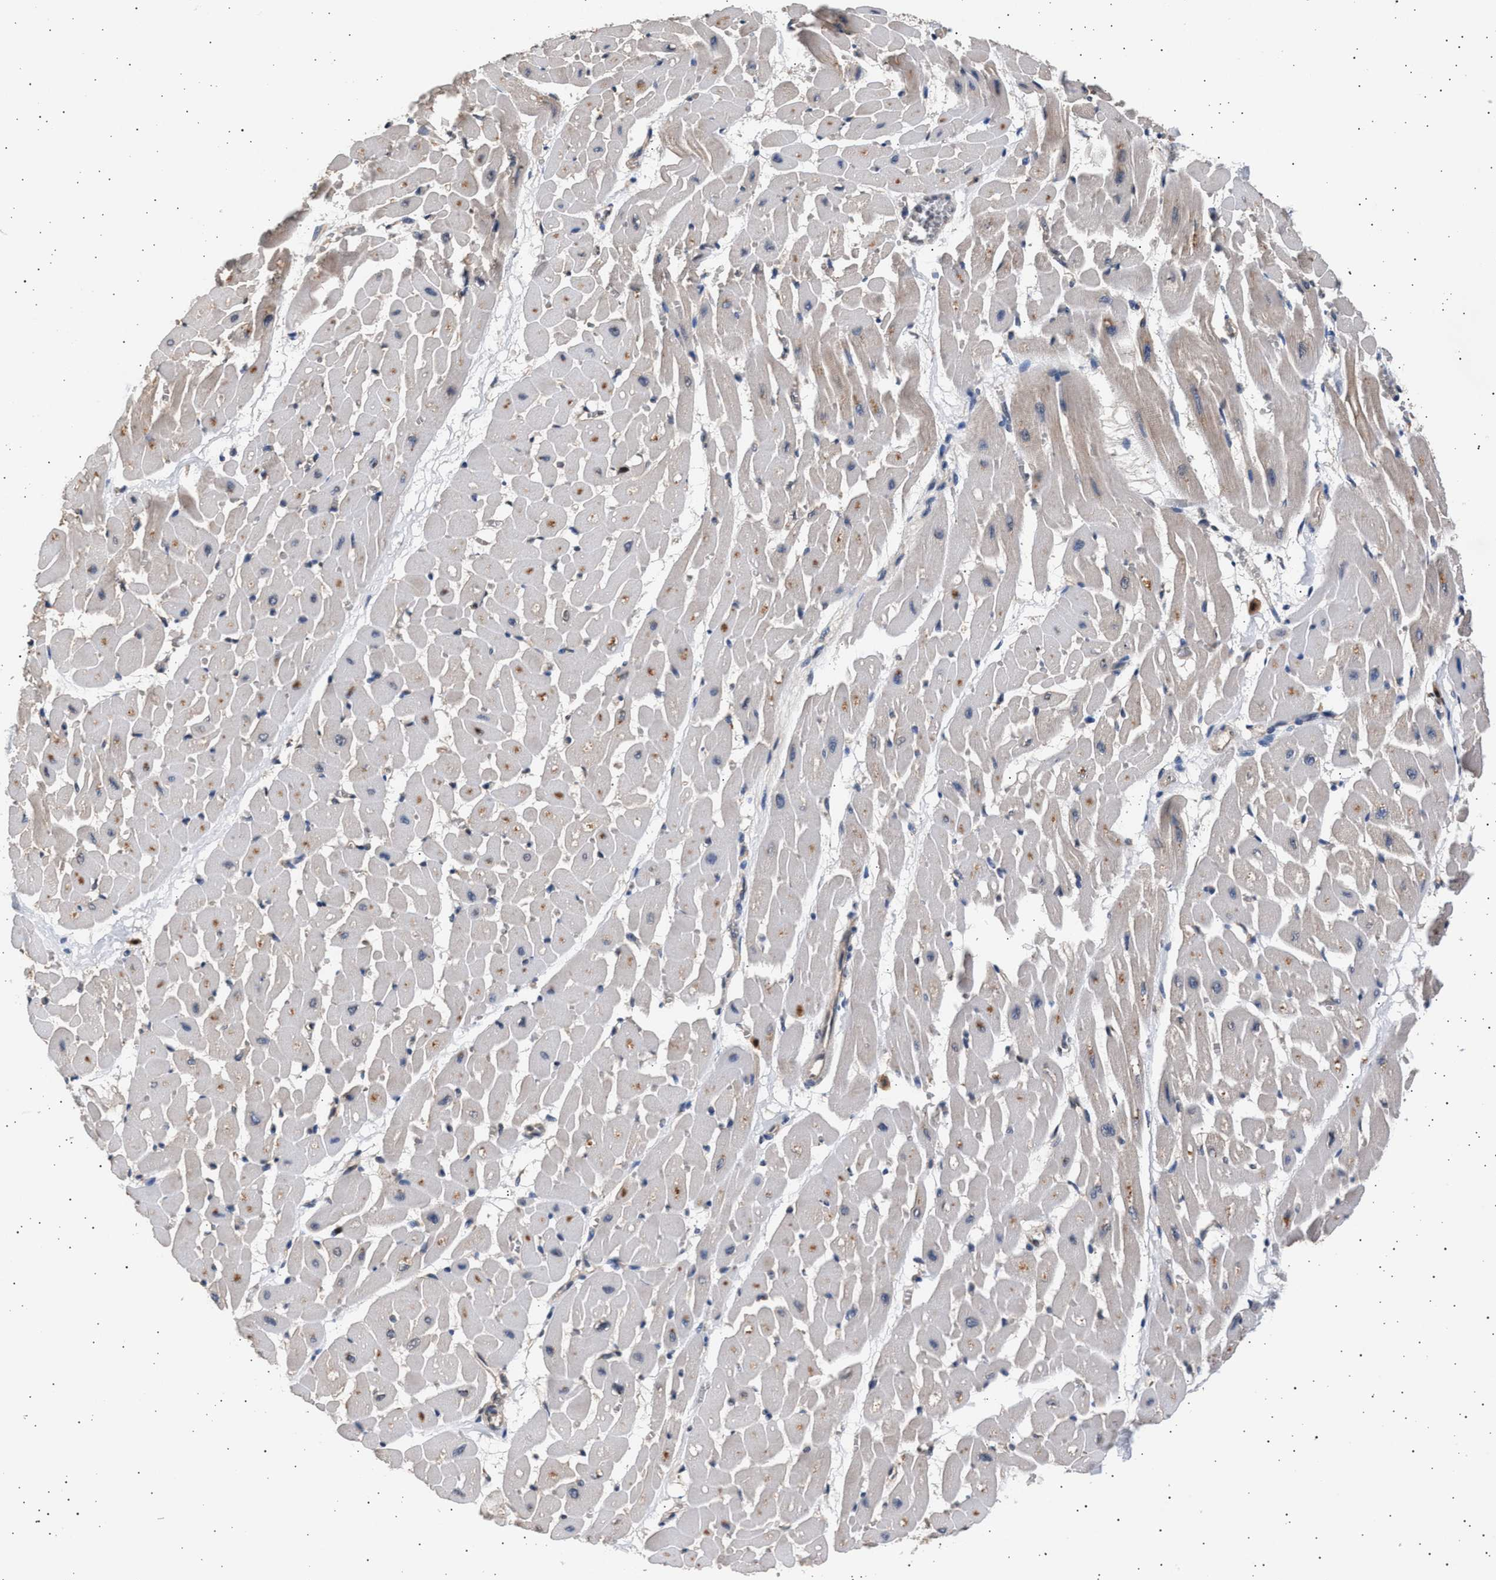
{"staining": {"intensity": "moderate", "quantity": "25%-75%", "location": "cytoplasmic/membranous"}, "tissue": "heart muscle", "cell_type": "Cardiomyocytes", "image_type": "normal", "snomed": [{"axis": "morphology", "description": "Normal tissue, NOS"}, {"axis": "topography", "description": "Heart"}], "caption": "Heart muscle stained with immunohistochemistry (IHC) shows moderate cytoplasmic/membranous positivity in approximately 25%-75% of cardiomyocytes.", "gene": "GRAP2", "patient": {"sex": "male", "age": 45}}